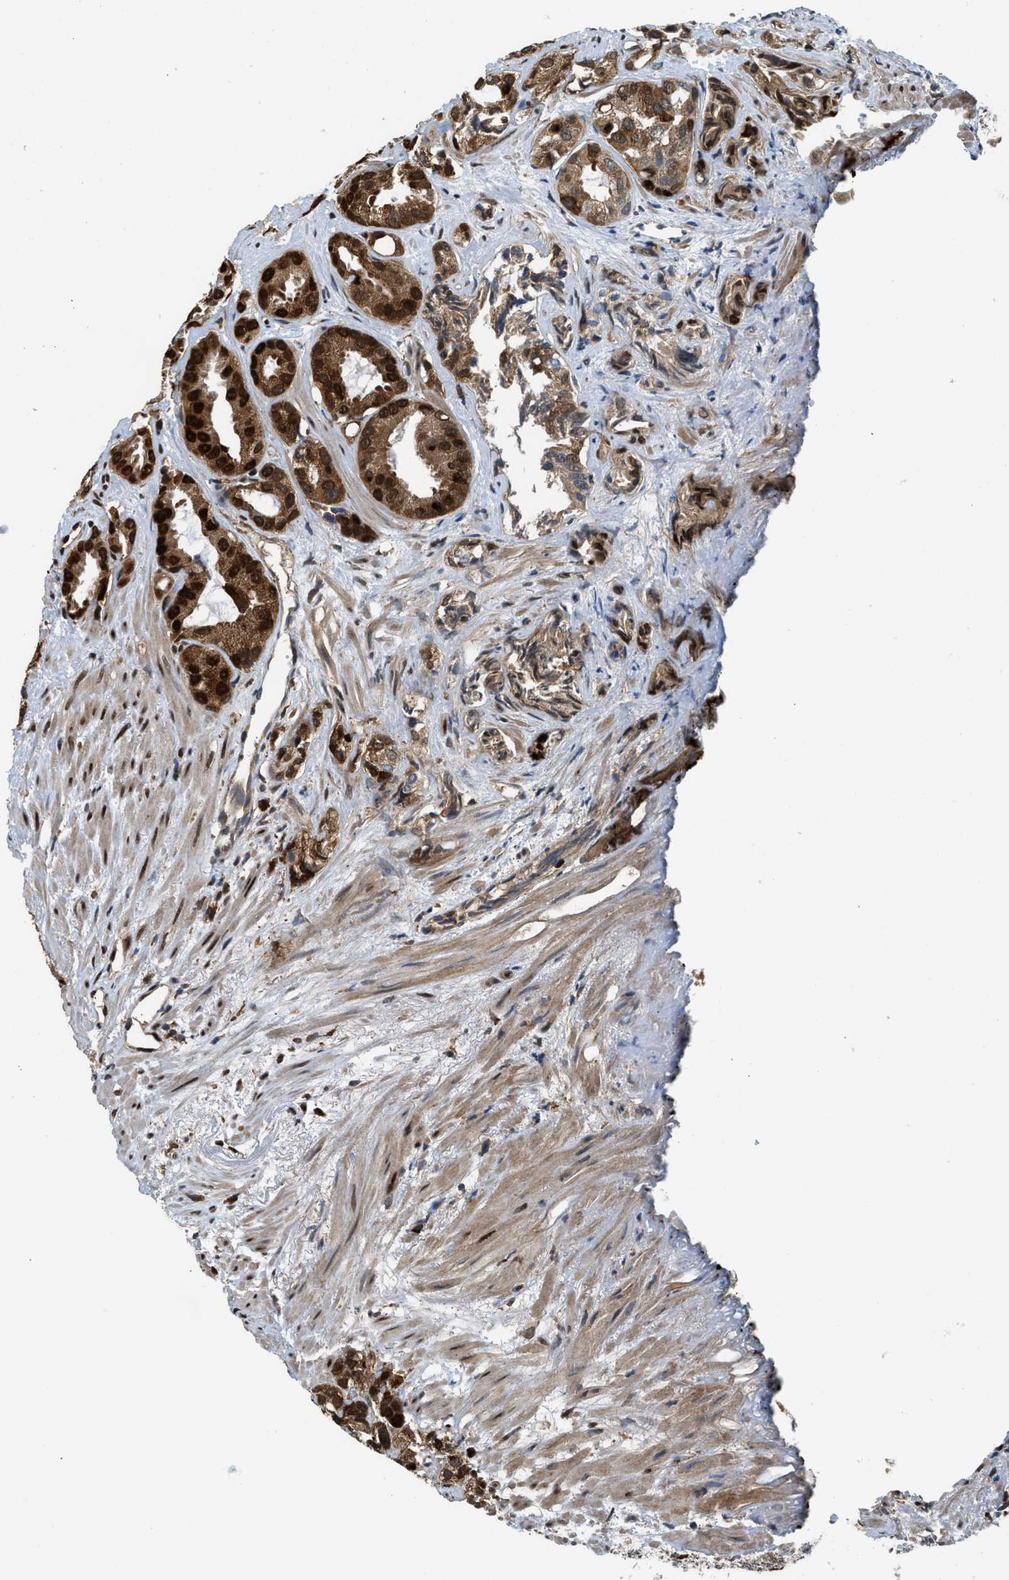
{"staining": {"intensity": "strong", "quantity": ">75%", "location": "cytoplasmic/membranous,nuclear"}, "tissue": "prostate cancer", "cell_type": "Tumor cells", "image_type": "cancer", "snomed": [{"axis": "morphology", "description": "Adenocarcinoma, Low grade"}, {"axis": "topography", "description": "Prostate"}], "caption": "Strong cytoplasmic/membranous and nuclear expression for a protein is present in about >75% of tumor cells of prostate cancer using immunohistochemistry.", "gene": "RETREG3", "patient": {"sex": "male", "age": 89}}